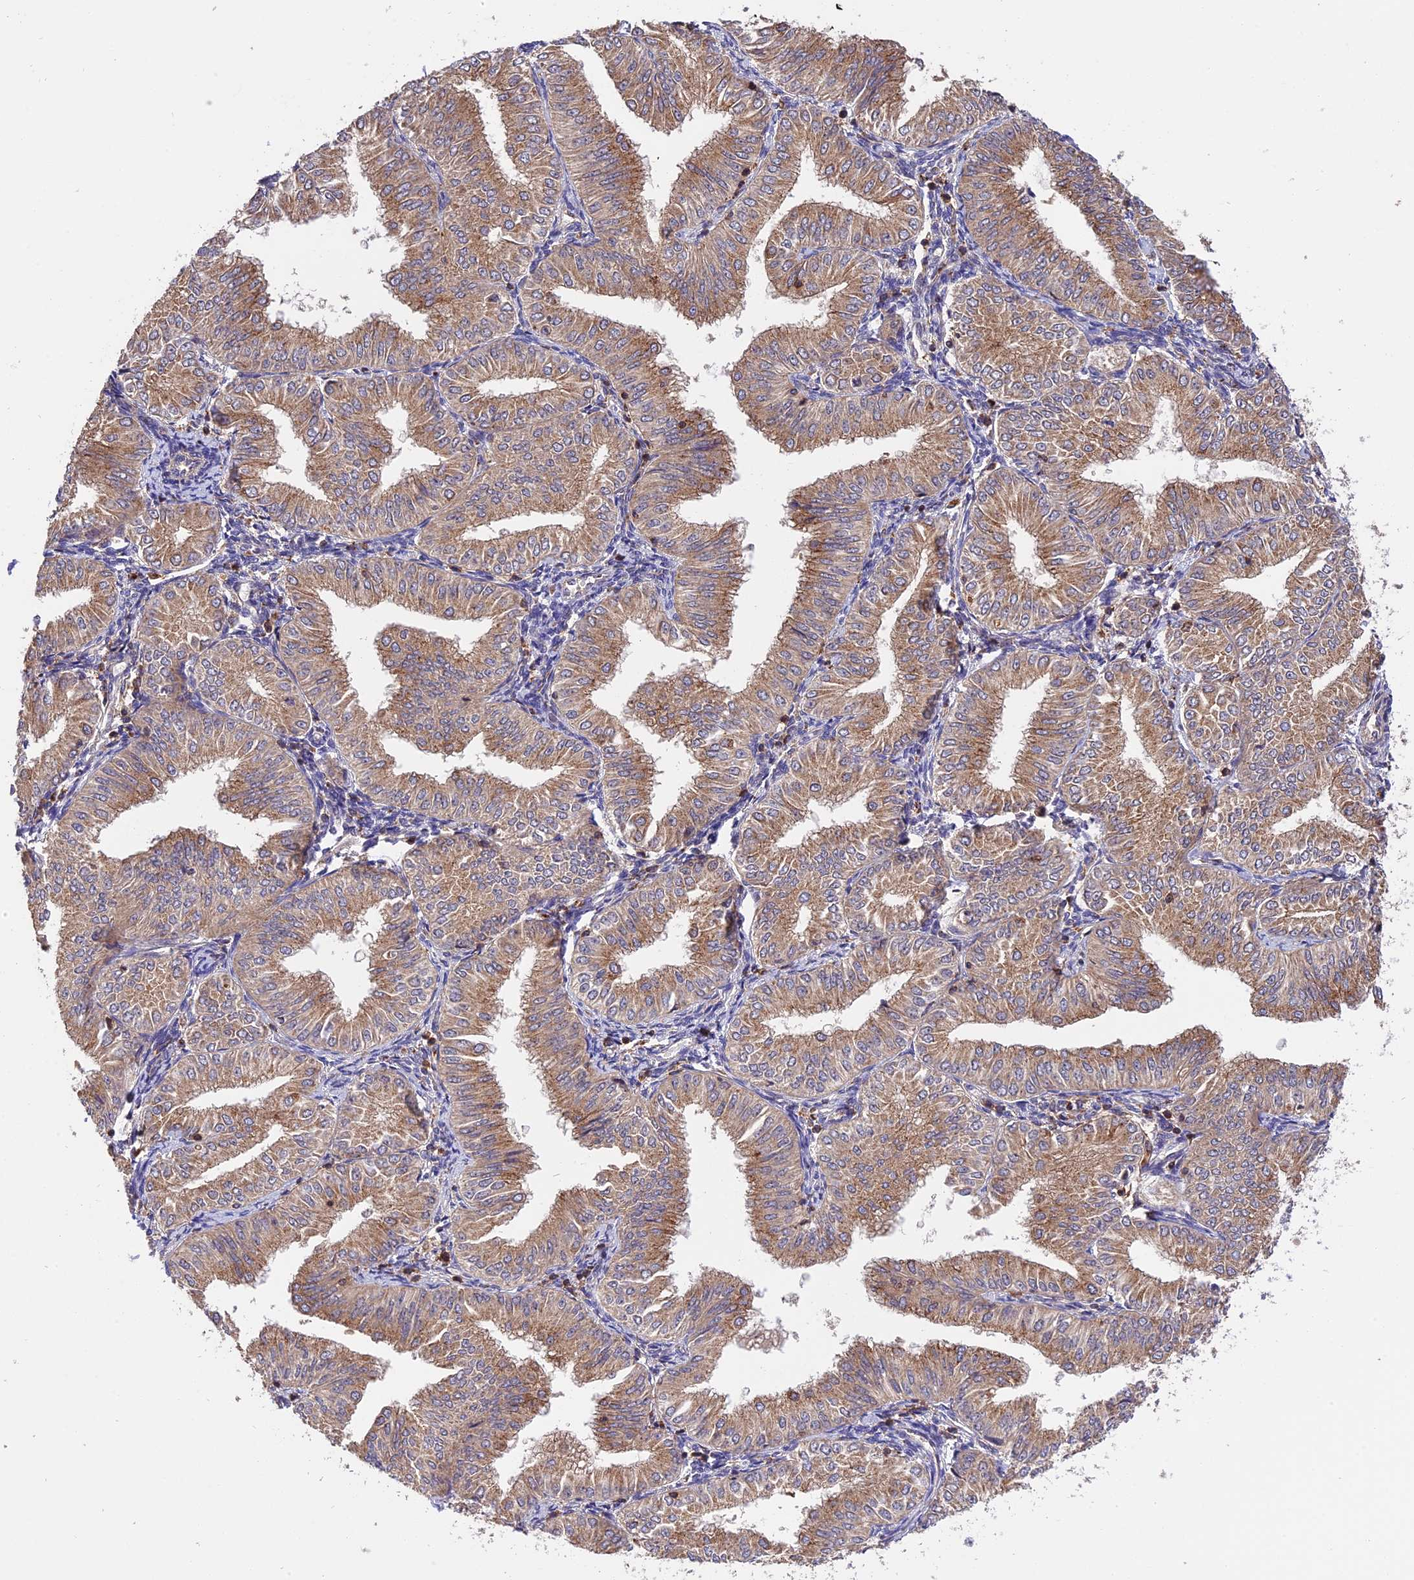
{"staining": {"intensity": "moderate", "quantity": "25%-75%", "location": "cytoplasmic/membranous"}, "tissue": "endometrial cancer", "cell_type": "Tumor cells", "image_type": "cancer", "snomed": [{"axis": "morphology", "description": "Normal tissue, NOS"}, {"axis": "morphology", "description": "Adenocarcinoma, NOS"}, {"axis": "topography", "description": "Endometrium"}], "caption": "Endometrial cancer (adenocarcinoma) stained with a brown dye exhibits moderate cytoplasmic/membranous positive positivity in about 25%-75% of tumor cells.", "gene": "PEX3", "patient": {"sex": "female", "age": 53}}